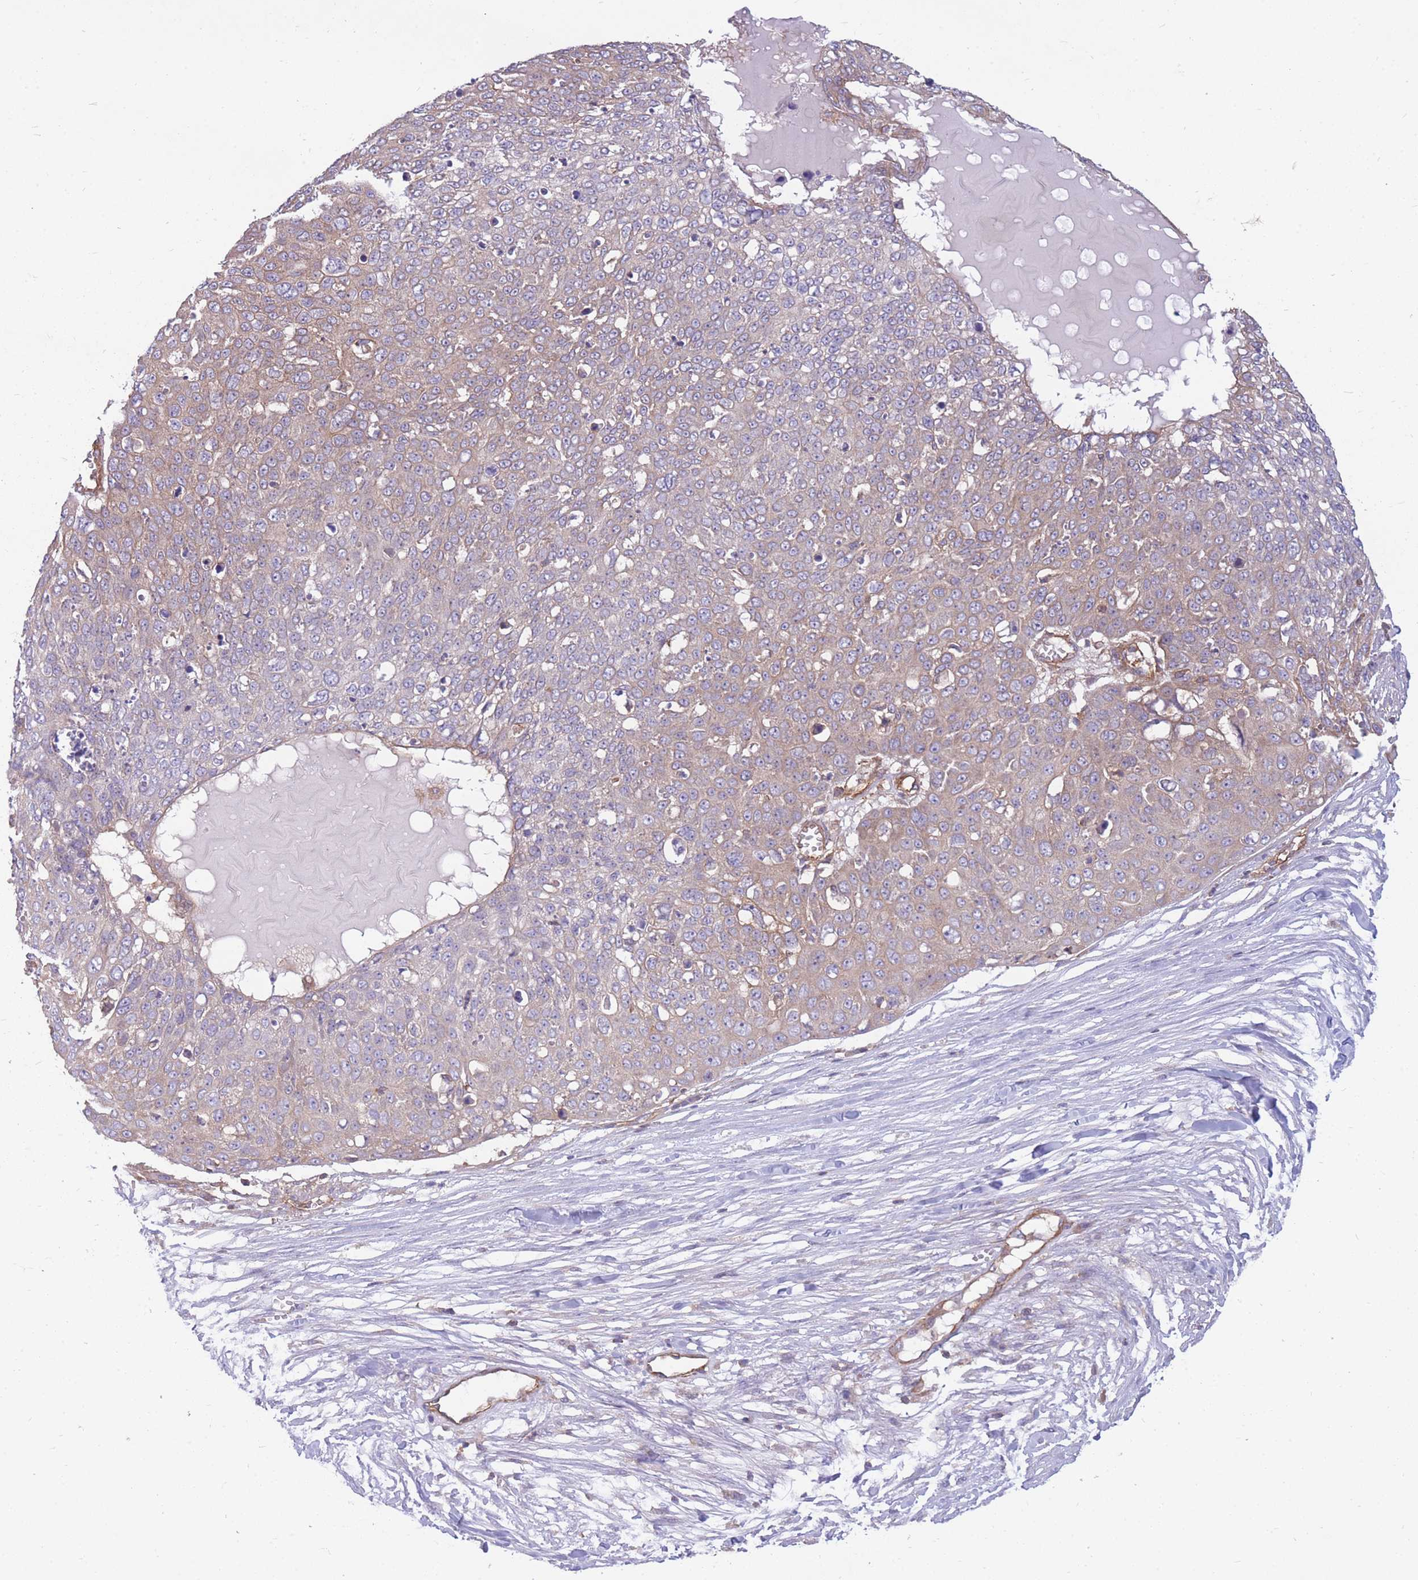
{"staining": {"intensity": "weak", "quantity": "25%-75%", "location": "cytoplasmic/membranous"}, "tissue": "skin cancer", "cell_type": "Tumor cells", "image_type": "cancer", "snomed": [{"axis": "morphology", "description": "Squamous cell carcinoma, NOS"}, {"axis": "topography", "description": "Skin"}], "caption": "Human skin cancer stained with a brown dye exhibits weak cytoplasmic/membranous positive positivity in approximately 25%-75% of tumor cells.", "gene": "GGA1", "patient": {"sex": "male", "age": 71}}